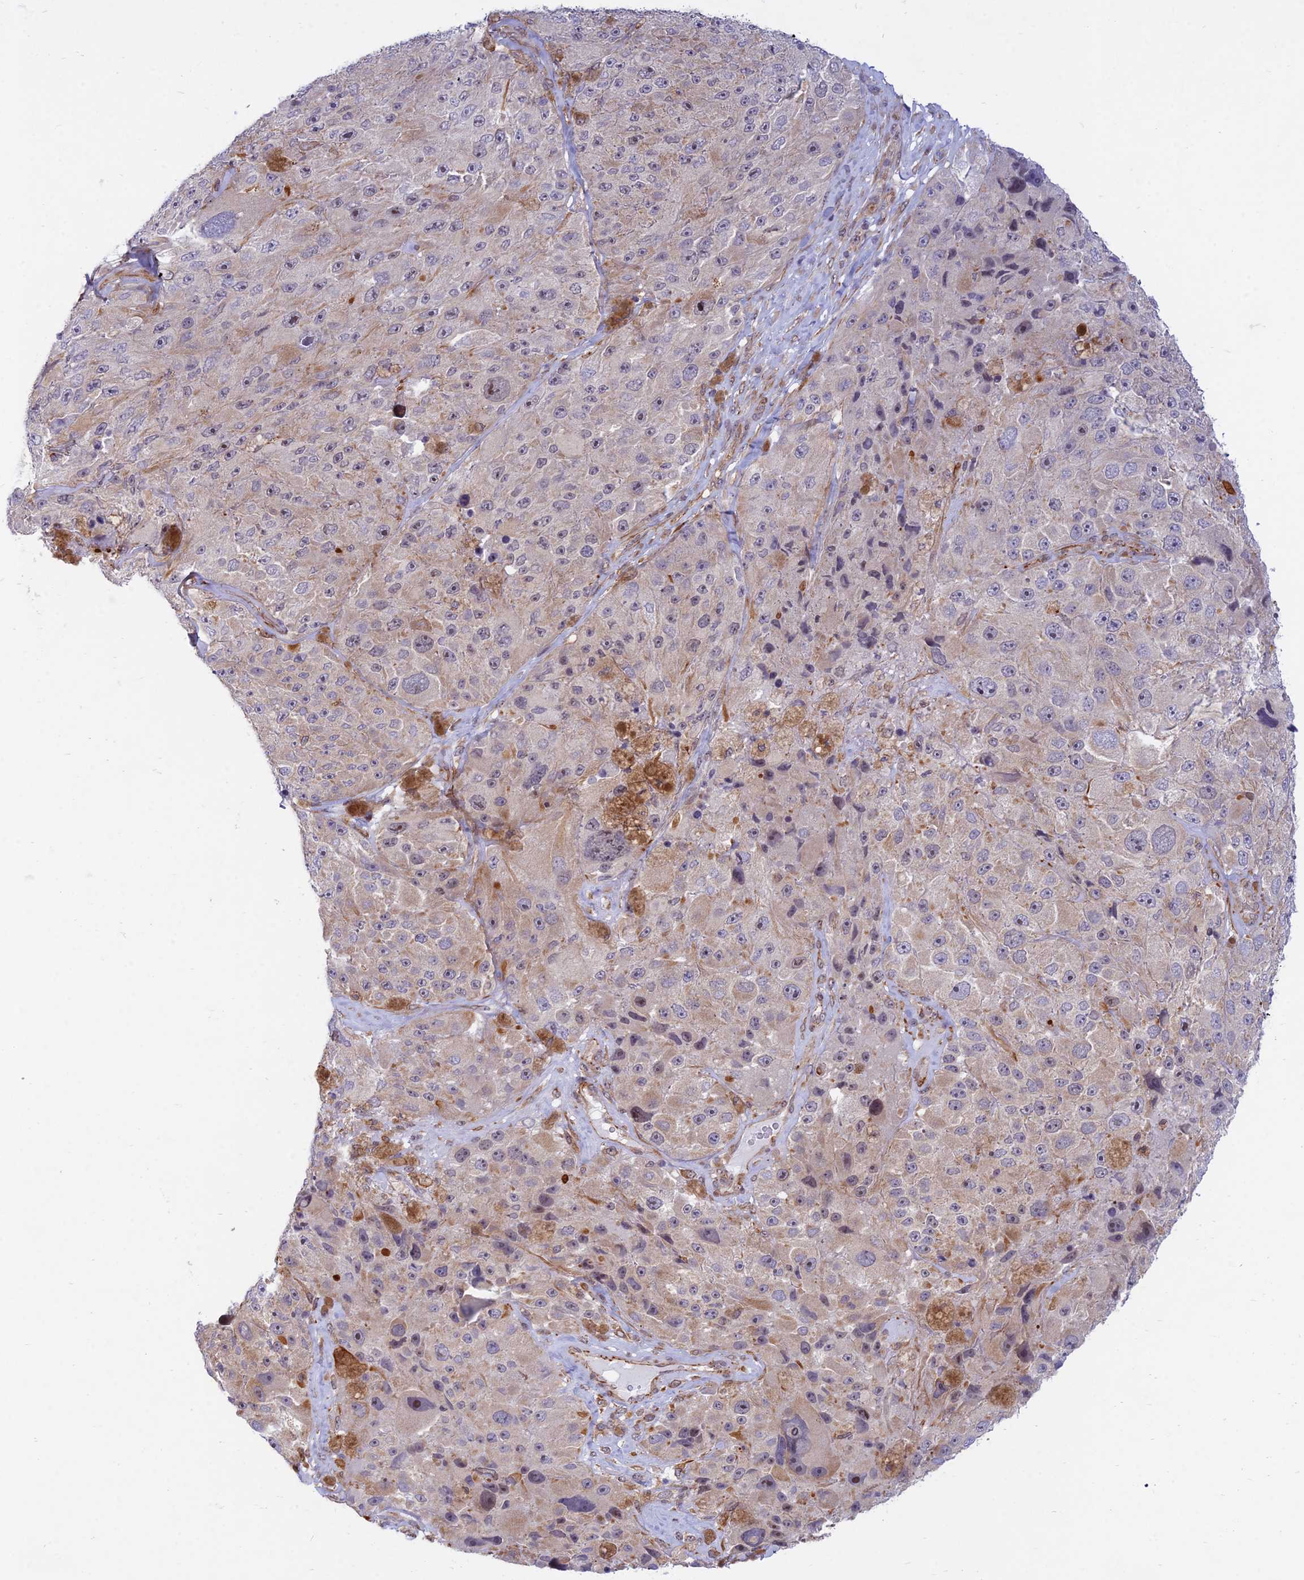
{"staining": {"intensity": "negative", "quantity": "none", "location": "none"}, "tissue": "melanoma", "cell_type": "Tumor cells", "image_type": "cancer", "snomed": [{"axis": "morphology", "description": "Malignant melanoma, Metastatic site"}, {"axis": "topography", "description": "Lymph node"}], "caption": "Immunohistochemical staining of malignant melanoma (metastatic site) exhibits no significant expression in tumor cells.", "gene": "SAPCD2", "patient": {"sex": "male", "age": 62}}